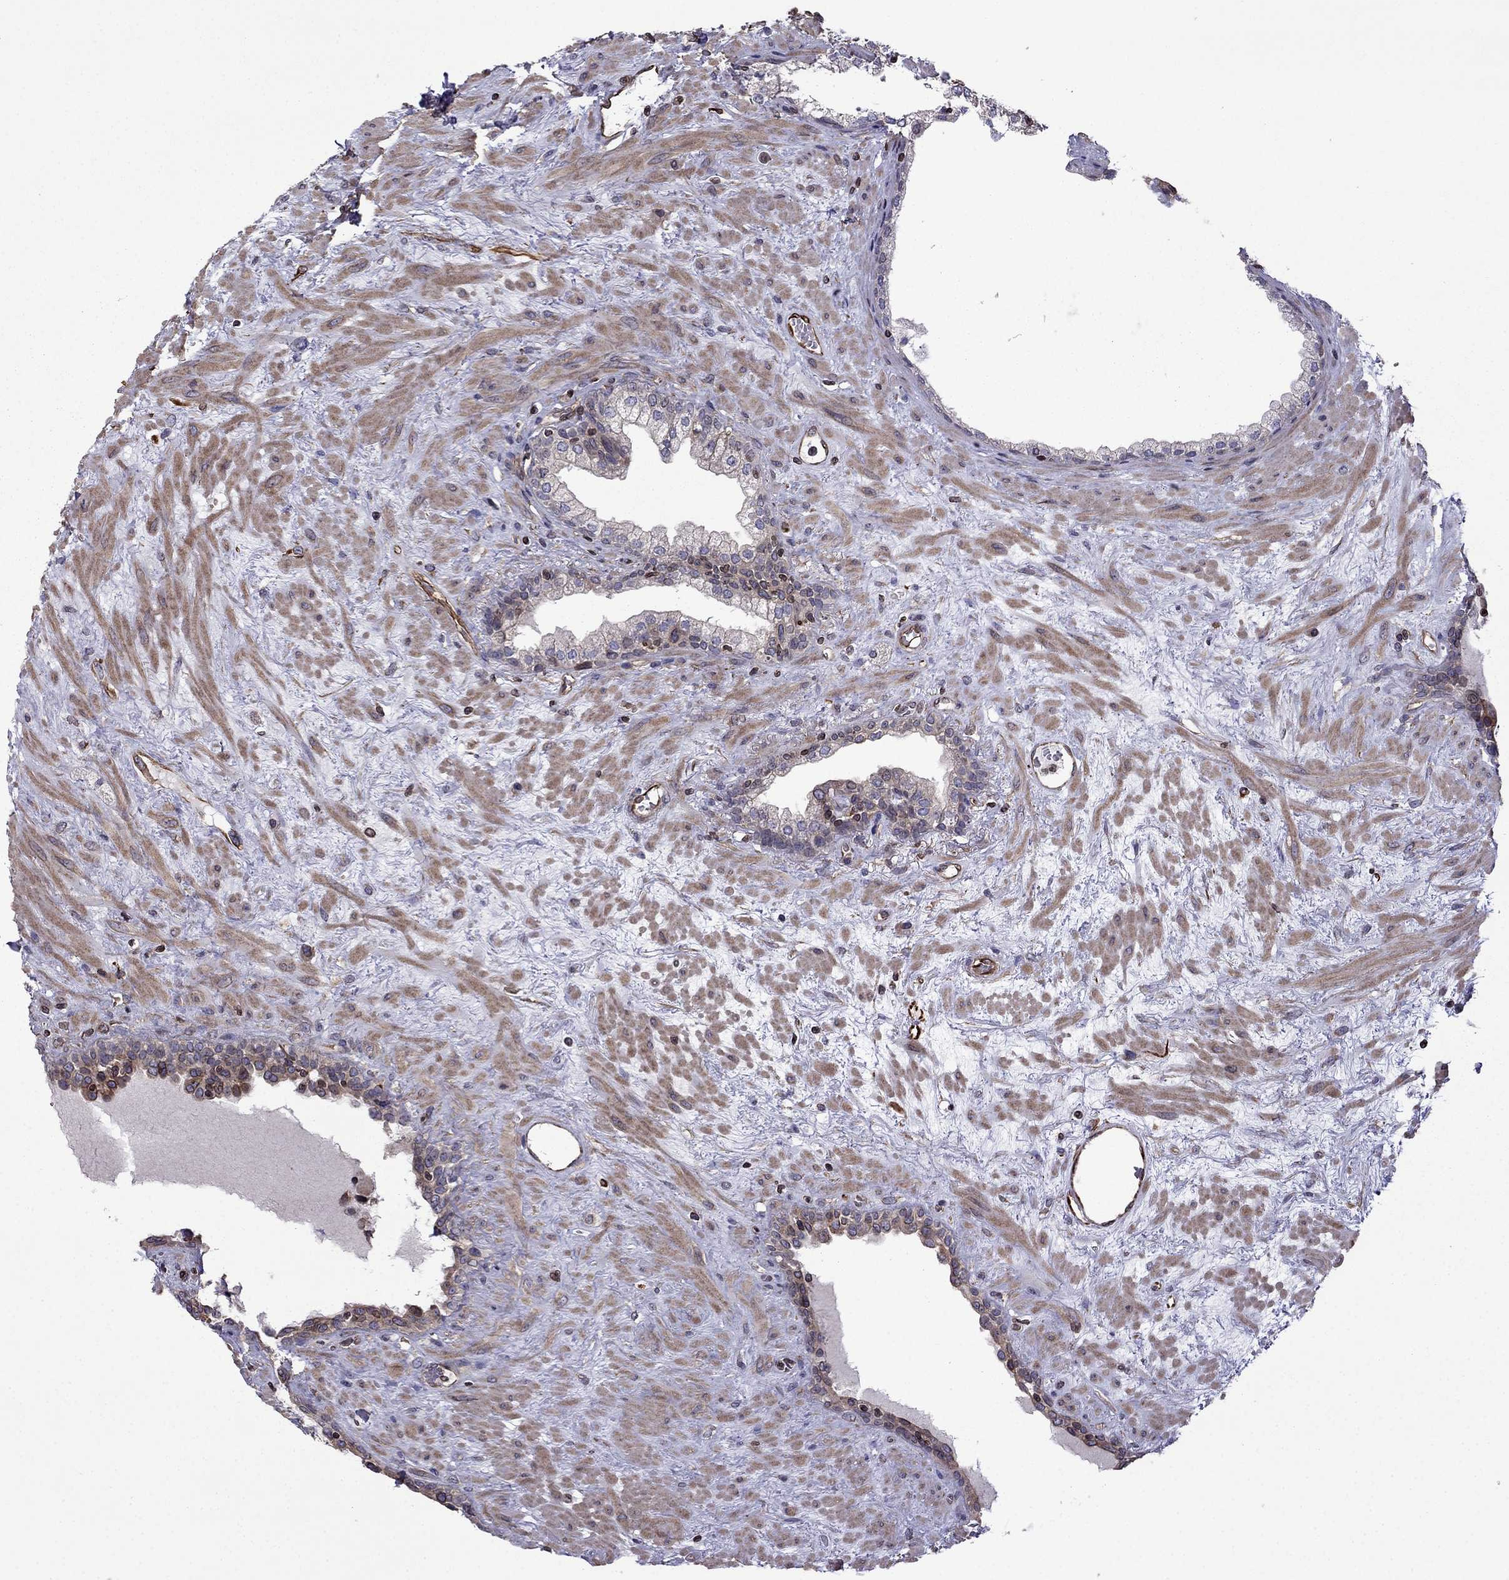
{"staining": {"intensity": "negative", "quantity": "none", "location": "none"}, "tissue": "prostate", "cell_type": "Glandular cells", "image_type": "normal", "snomed": [{"axis": "morphology", "description": "Normal tissue, NOS"}, {"axis": "topography", "description": "Prostate"}], "caption": "Immunohistochemistry of benign prostate demonstrates no expression in glandular cells.", "gene": "CDC42BPA", "patient": {"sex": "male", "age": 63}}